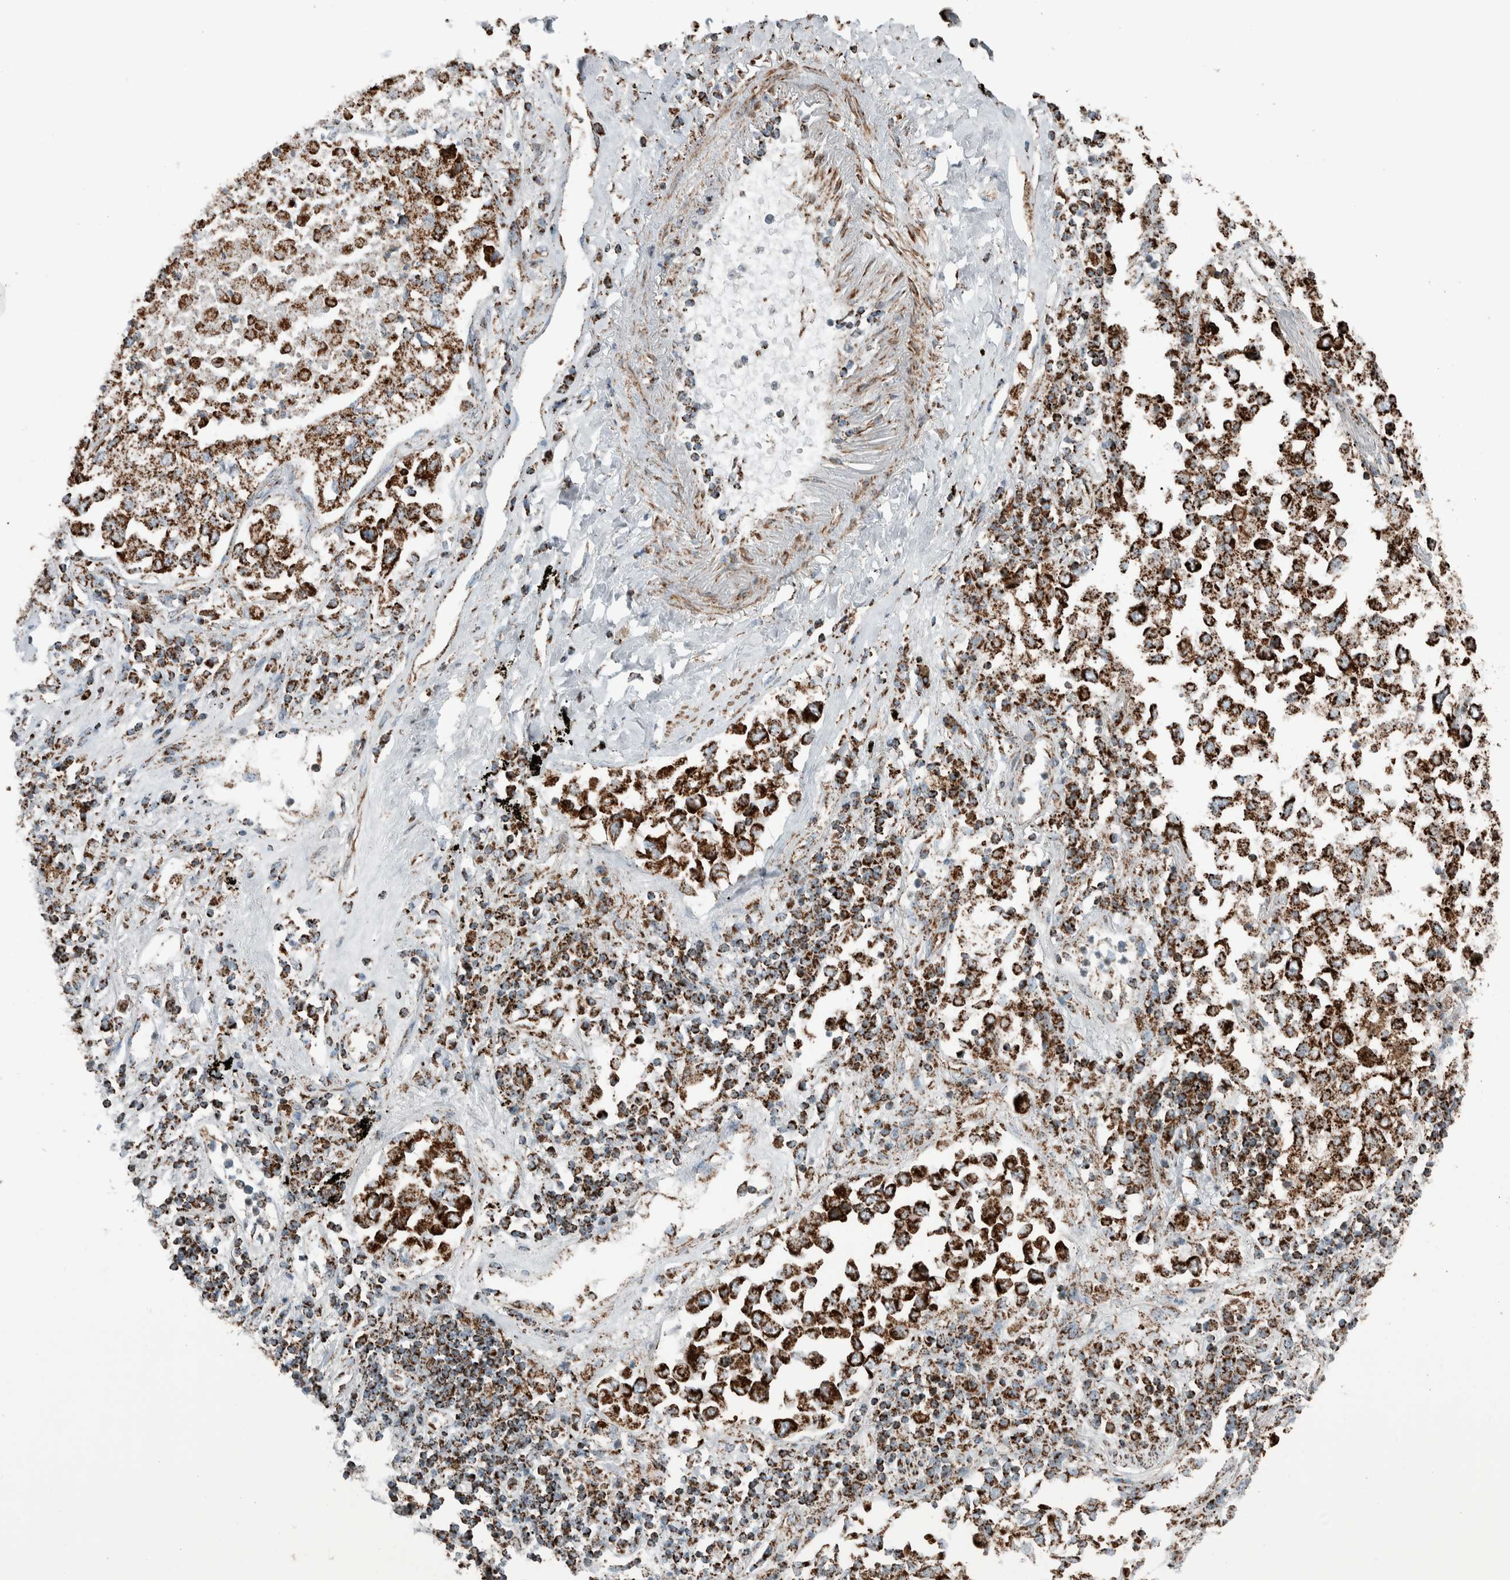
{"staining": {"intensity": "strong", "quantity": ">75%", "location": "cytoplasmic/membranous"}, "tissue": "lung cancer", "cell_type": "Tumor cells", "image_type": "cancer", "snomed": [{"axis": "morphology", "description": "Inflammation, NOS"}, {"axis": "morphology", "description": "Adenocarcinoma, NOS"}, {"axis": "topography", "description": "Lung"}], "caption": "Immunohistochemistry histopathology image of lung cancer stained for a protein (brown), which reveals high levels of strong cytoplasmic/membranous staining in about >75% of tumor cells.", "gene": "CNTROB", "patient": {"sex": "male", "age": 63}}